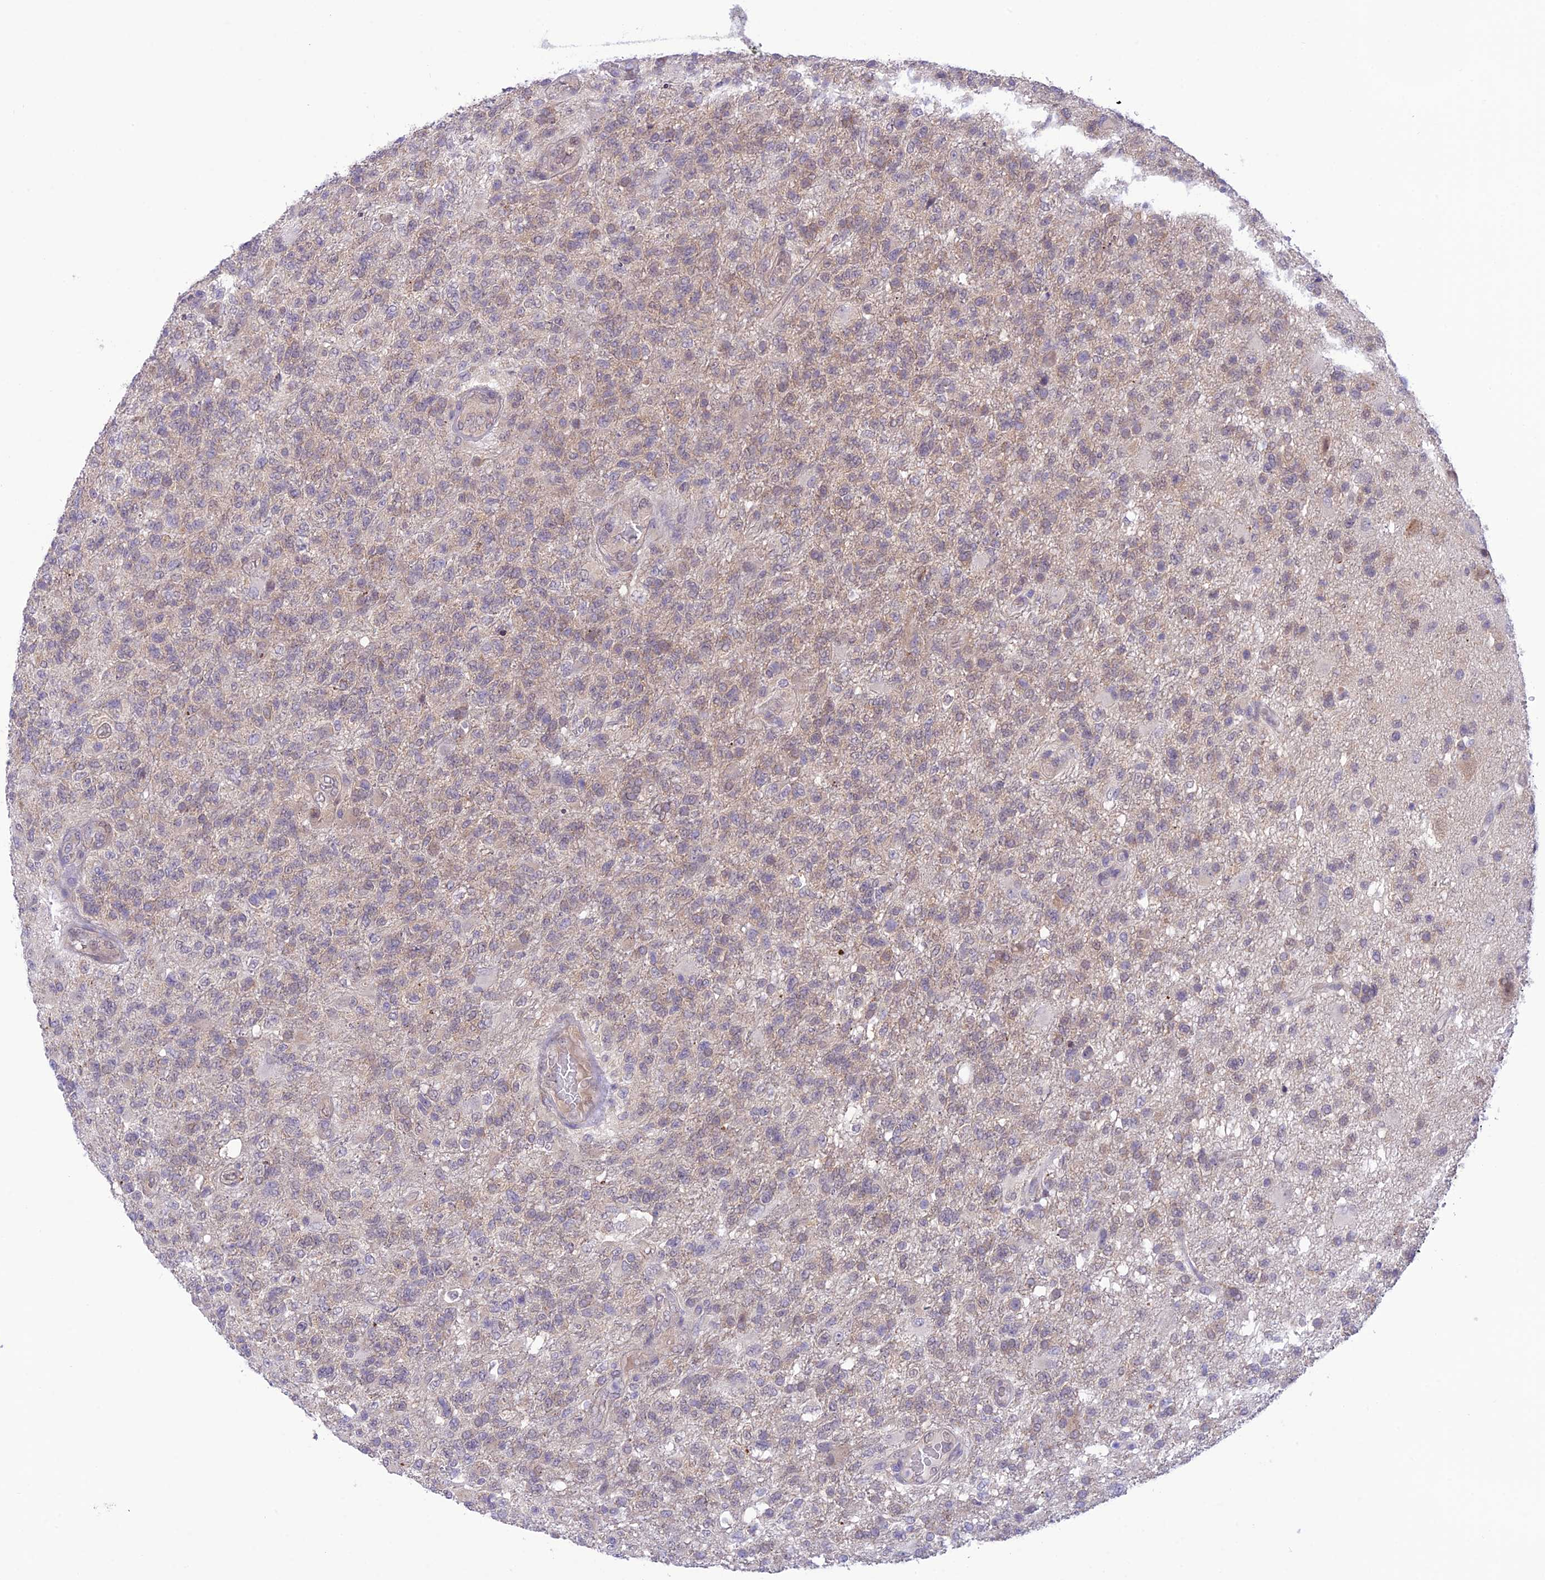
{"staining": {"intensity": "weak", "quantity": "<25%", "location": "cytoplasmic/membranous"}, "tissue": "glioma", "cell_type": "Tumor cells", "image_type": "cancer", "snomed": [{"axis": "morphology", "description": "Glioma, malignant, High grade"}, {"axis": "topography", "description": "Brain"}], "caption": "IHC histopathology image of neoplastic tissue: malignant glioma (high-grade) stained with DAB (3,3'-diaminobenzidine) exhibits no significant protein positivity in tumor cells.", "gene": "RNF126", "patient": {"sex": "male", "age": 56}}